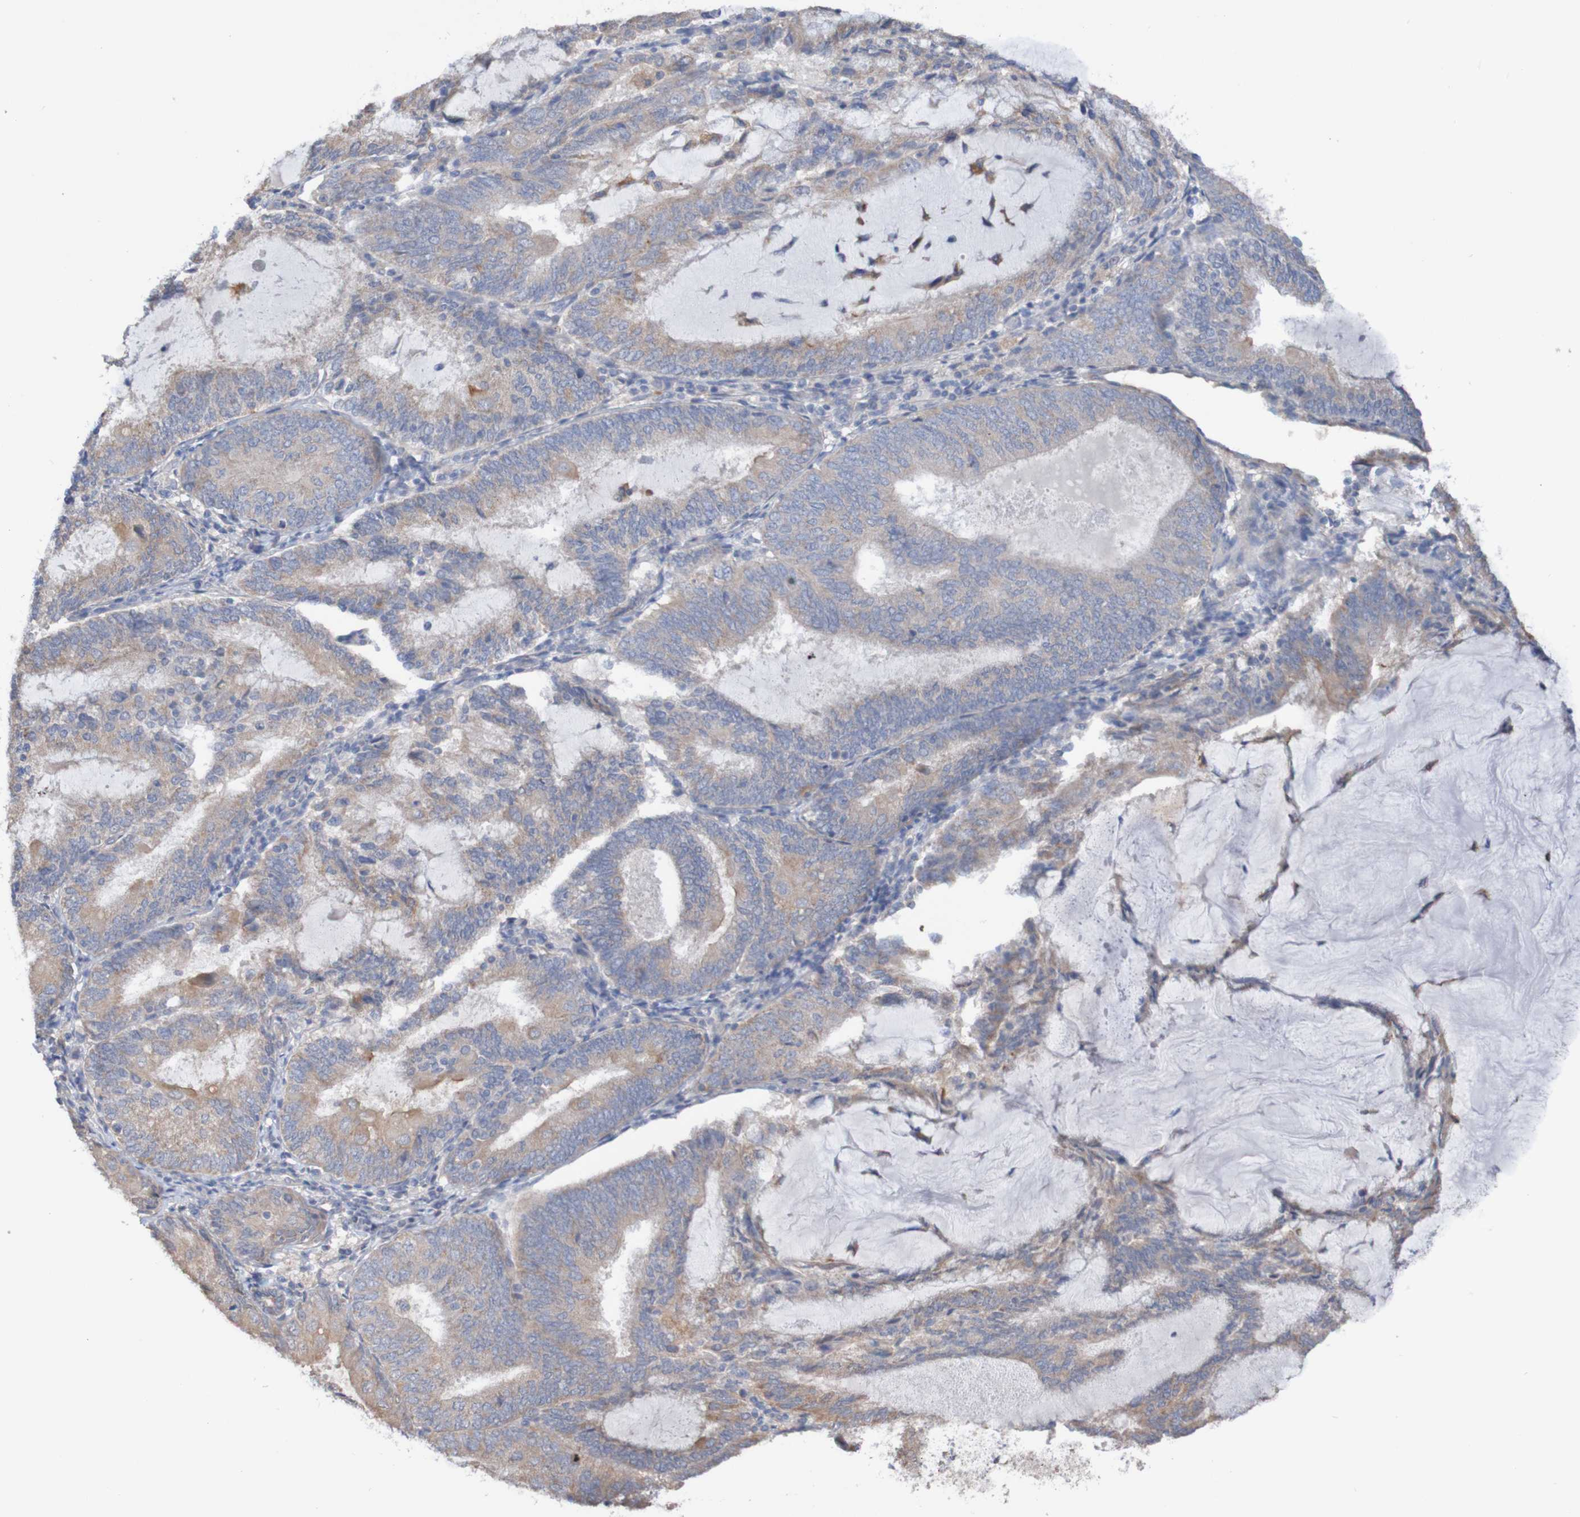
{"staining": {"intensity": "weak", "quantity": ">75%", "location": "cytoplasmic/membranous"}, "tissue": "endometrial cancer", "cell_type": "Tumor cells", "image_type": "cancer", "snomed": [{"axis": "morphology", "description": "Adenocarcinoma, NOS"}, {"axis": "topography", "description": "Endometrium"}], "caption": "High-magnification brightfield microscopy of adenocarcinoma (endometrial) stained with DAB (3,3'-diaminobenzidine) (brown) and counterstained with hematoxylin (blue). tumor cells exhibit weak cytoplasmic/membranous positivity is appreciated in approximately>75% of cells.", "gene": "PHYH", "patient": {"sex": "female", "age": 81}}